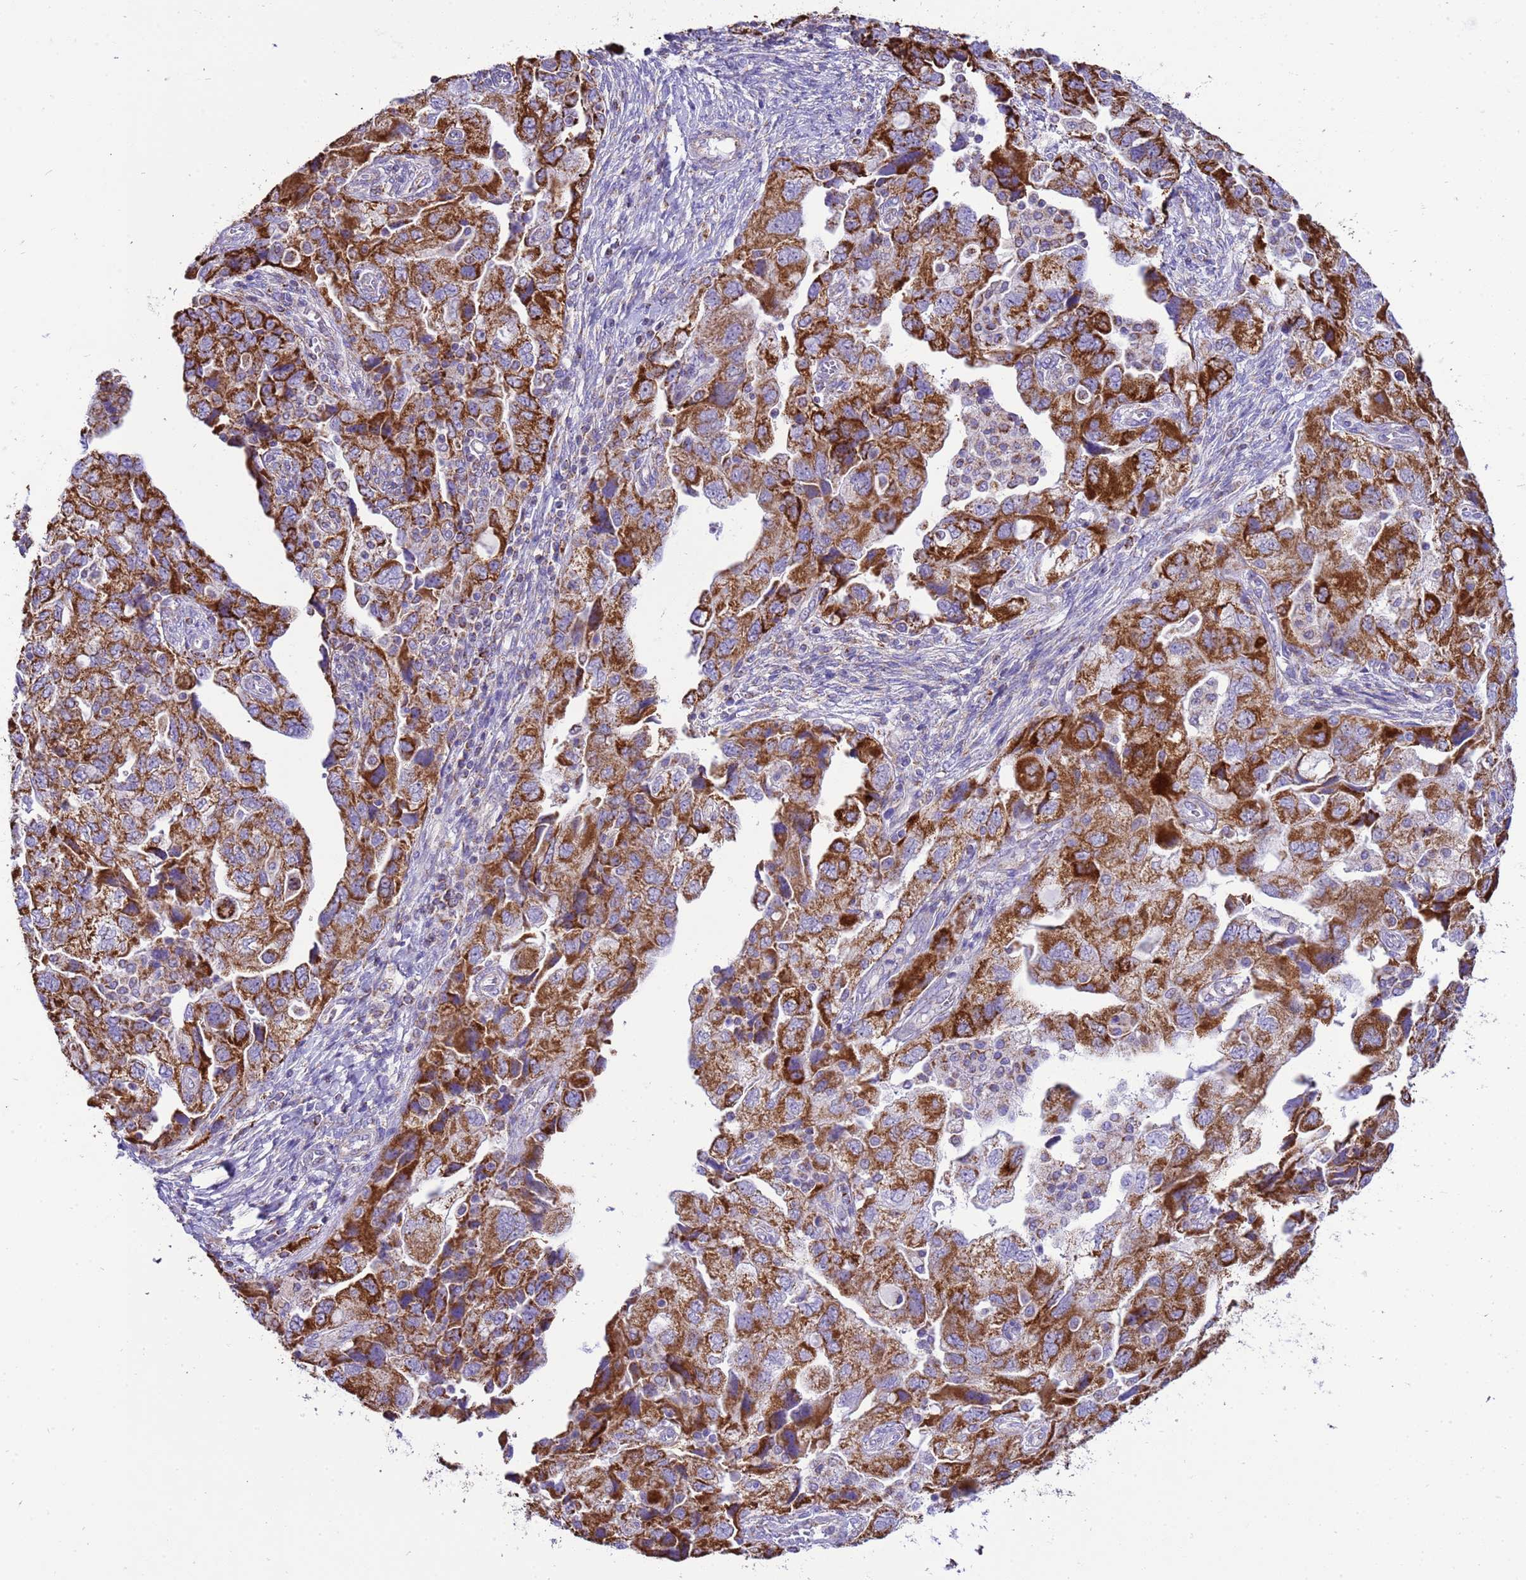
{"staining": {"intensity": "strong", "quantity": ">75%", "location": "cytoplasmic/membranous"}, "tissue": "ovarian cancer", "cell_type": "Tumor cells", "image_type": "cancer", "snomed": [{"axis": "morphology", "description": "Carcinoma, NOS"}, {"axis": "morphology", "description": "Cystadenocarcinoma, serous, NOS"}, {"axis": "topography", "description": "Ovary"}], "caption": "Protein expression analysis of ovarian cancer (serous cystadenocarcinoma) shows strong cytoplasmic/membranous staining in approximately >75% of tumor cells. (DAB IHC with brightfield microscopy, high magnification).", "gene": "RNF165", "patient": {"sex": "female", "age": 69}}